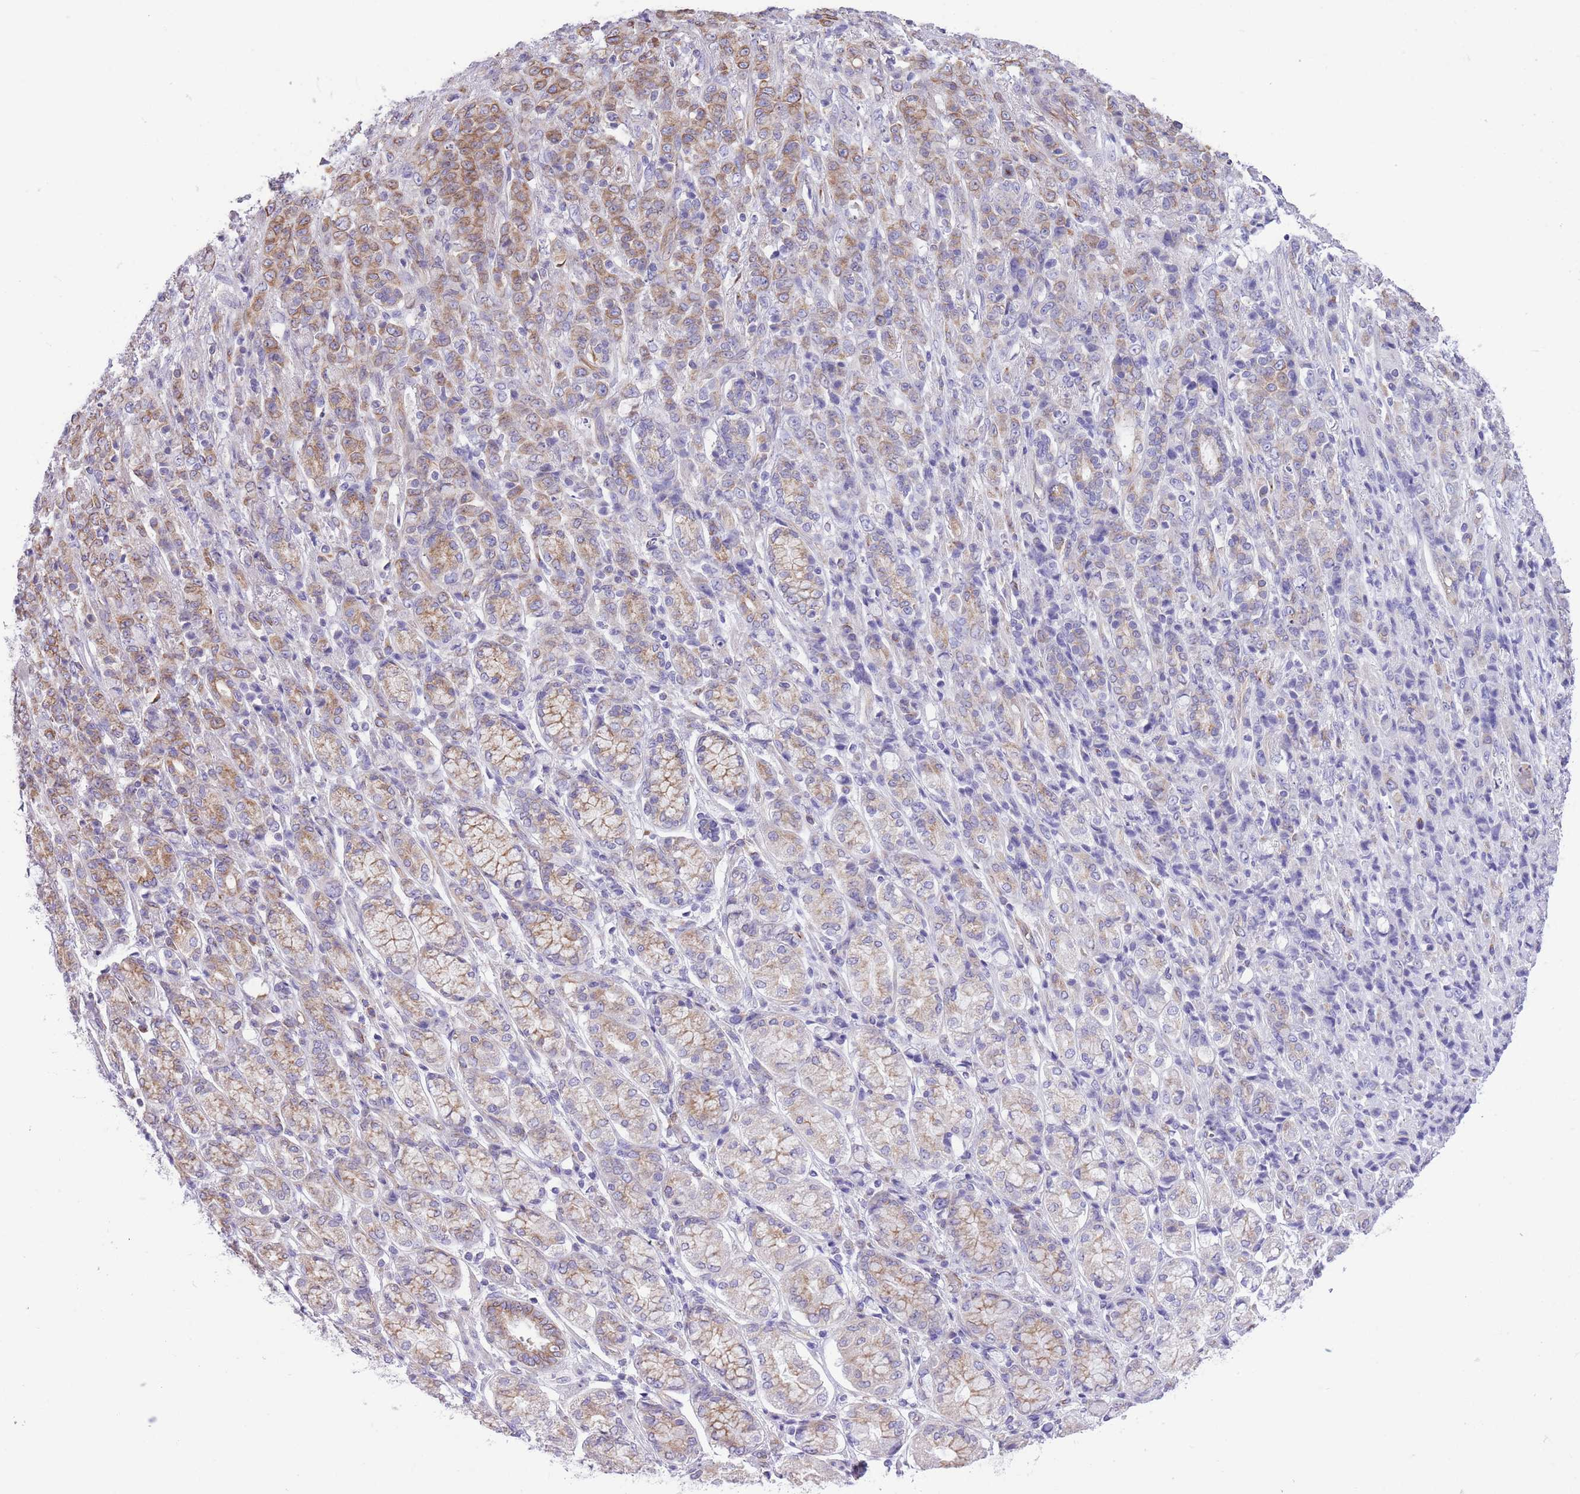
{"staining": {"intensity": "moderate", "quantity": "25%-75%", "location": "cytoplasmic/membranous"}, "tissue": "stomach cancer", "cell_type": "Tumor cells", "image_type": "cancer", "snomed": [{"axis": "morphology", "description": "Adenocarcinoma, NOS"}, {"axis": "topography", "description": "Stomach"}], "caption": "Approximately 25%-75% of tumor cells in human stomach cancer (adenocarcinoma) demonstrate moderate cytoplasmic/membranous protein expression as visualized by brown immunohistochemical staining.", "gene": "RHOU", "patient": {"sex": "female", "age": 79}}